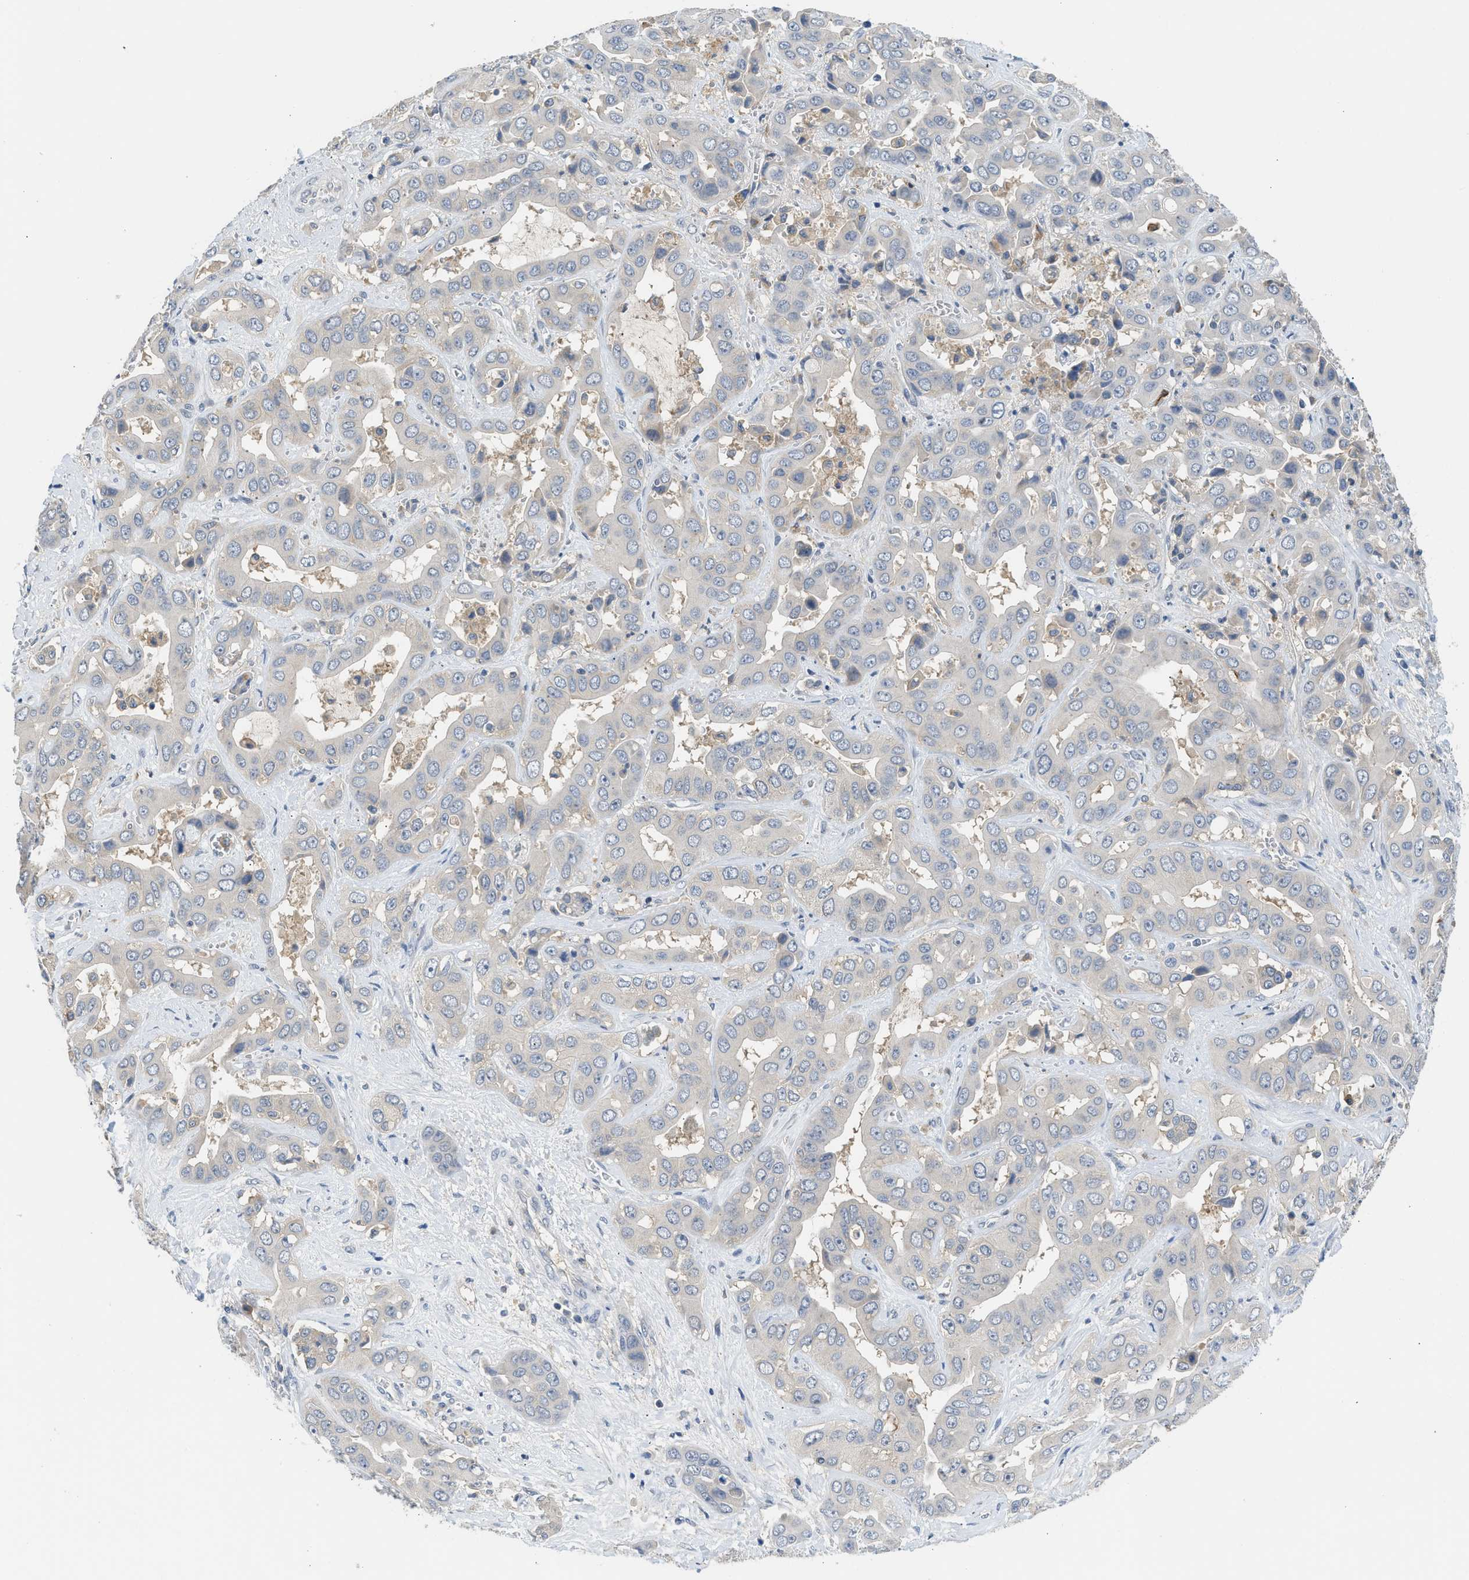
{"staining": {"intensity": "negative", "quantity": "none", "location": "none"}, "tissue": "liver cancer", "cell_type": "Tumor cells", "image_type": "cancer", "snomed": [{"axis": "morphology", "description": "Cholangiocarcinoma"}, {"axis": "topography", "description": "Liver"}], "caption": "A histopathology image of cholangiocarcinoma (liver) stained for a protein shows no brown staining in tumor cells.", "gene": "RHBDF2", "patient": {"sex": "female", "age": 52}}